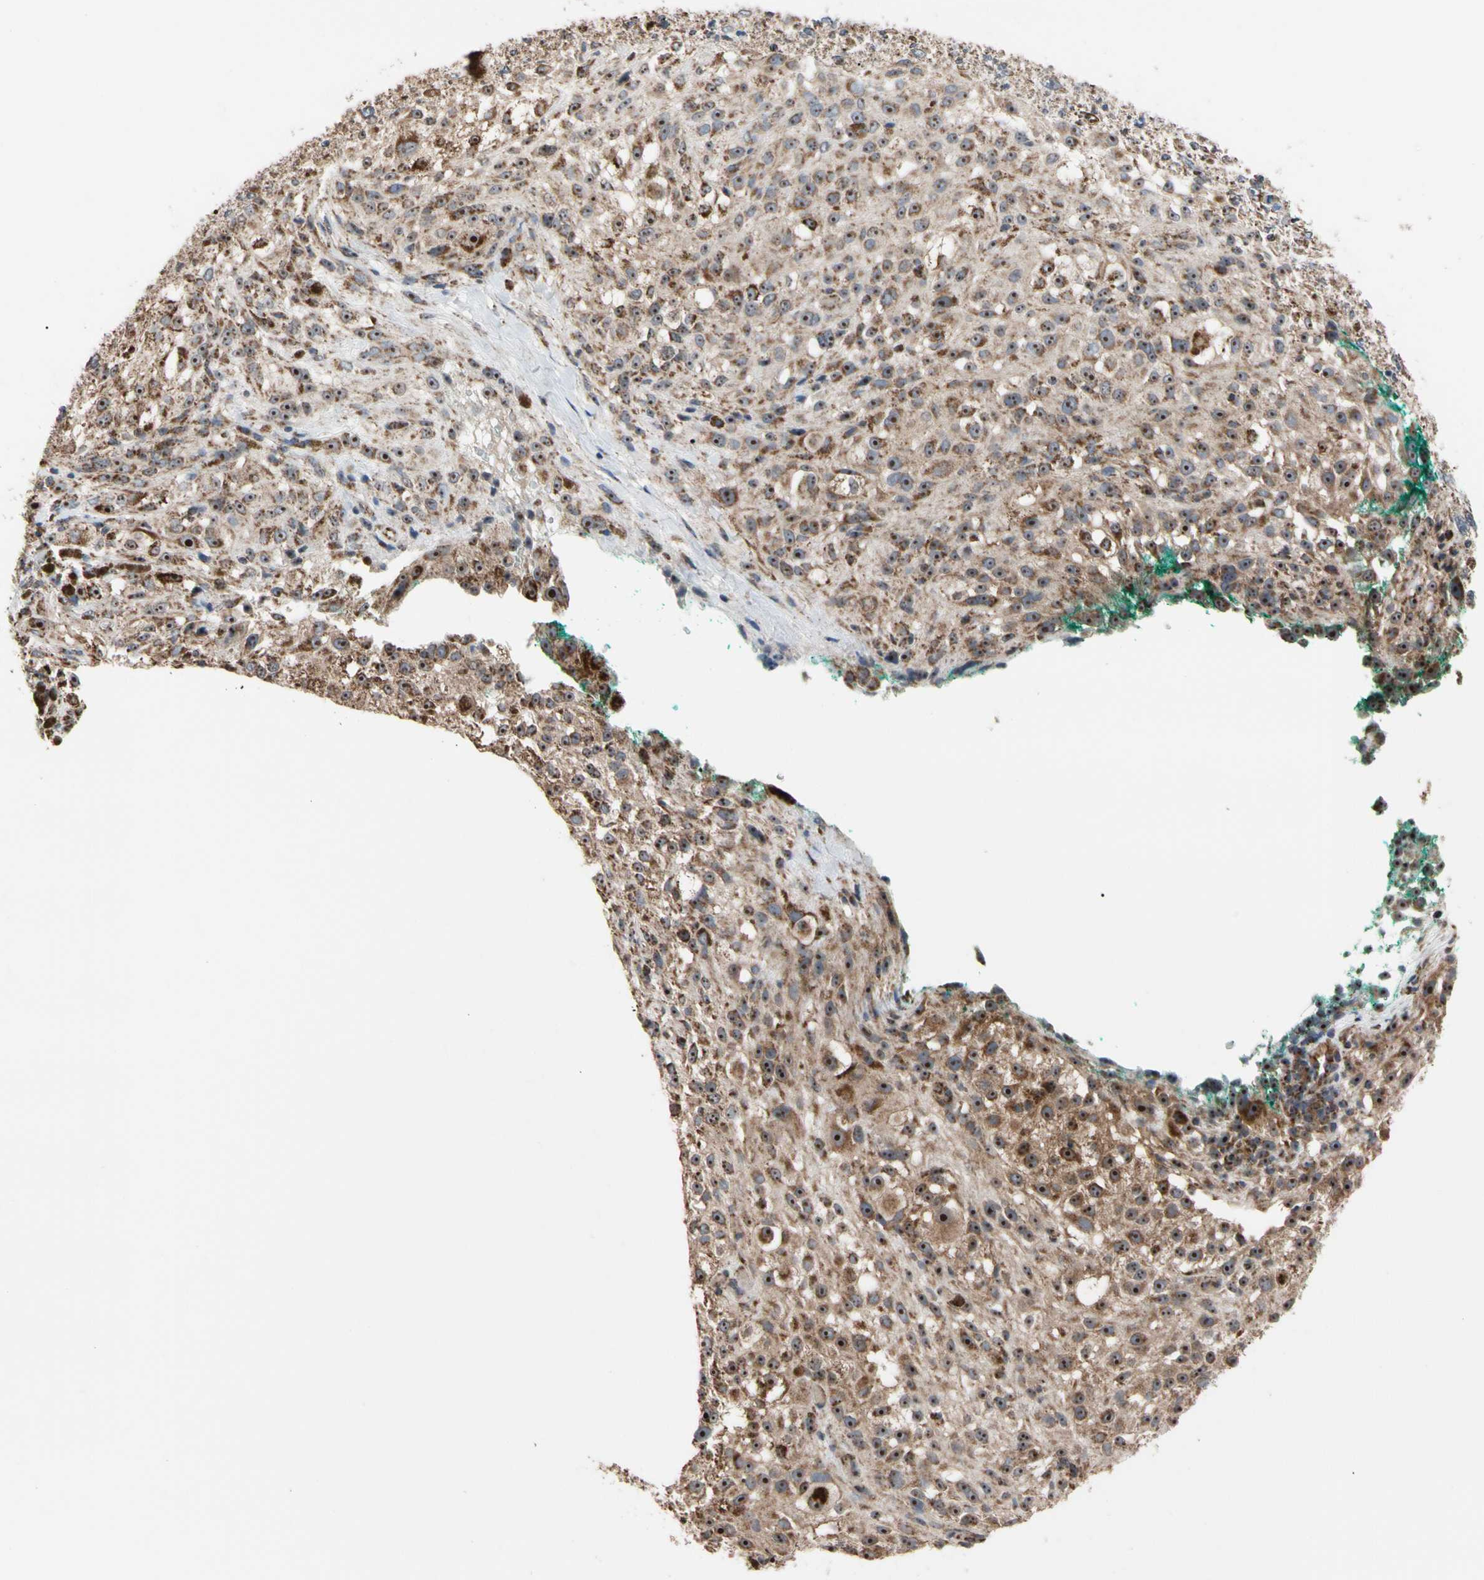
{"staining": {"intensity": "strong", "quantity": ">75%", "location": "cytoplasmic/membranous,nuclear"}, "tissue": "melanoma", "cell_type": "Tumor cells", "image_type": "cancer", "snomed": [{"axis": "morphology", "description": "Necrosis, NOS"}, {"axis": "morphology", "description": "Malignant melanoma, NOS"}, {"axis": "topography", "description": "Skin"}], "caption": "Tumor cells show strong cytoplasmic/membranous and nuclear expression in about >75% of cells in malignant melanoma.", "gene": "FAM110B", "patient": {"sex": "female", "age": 87}}